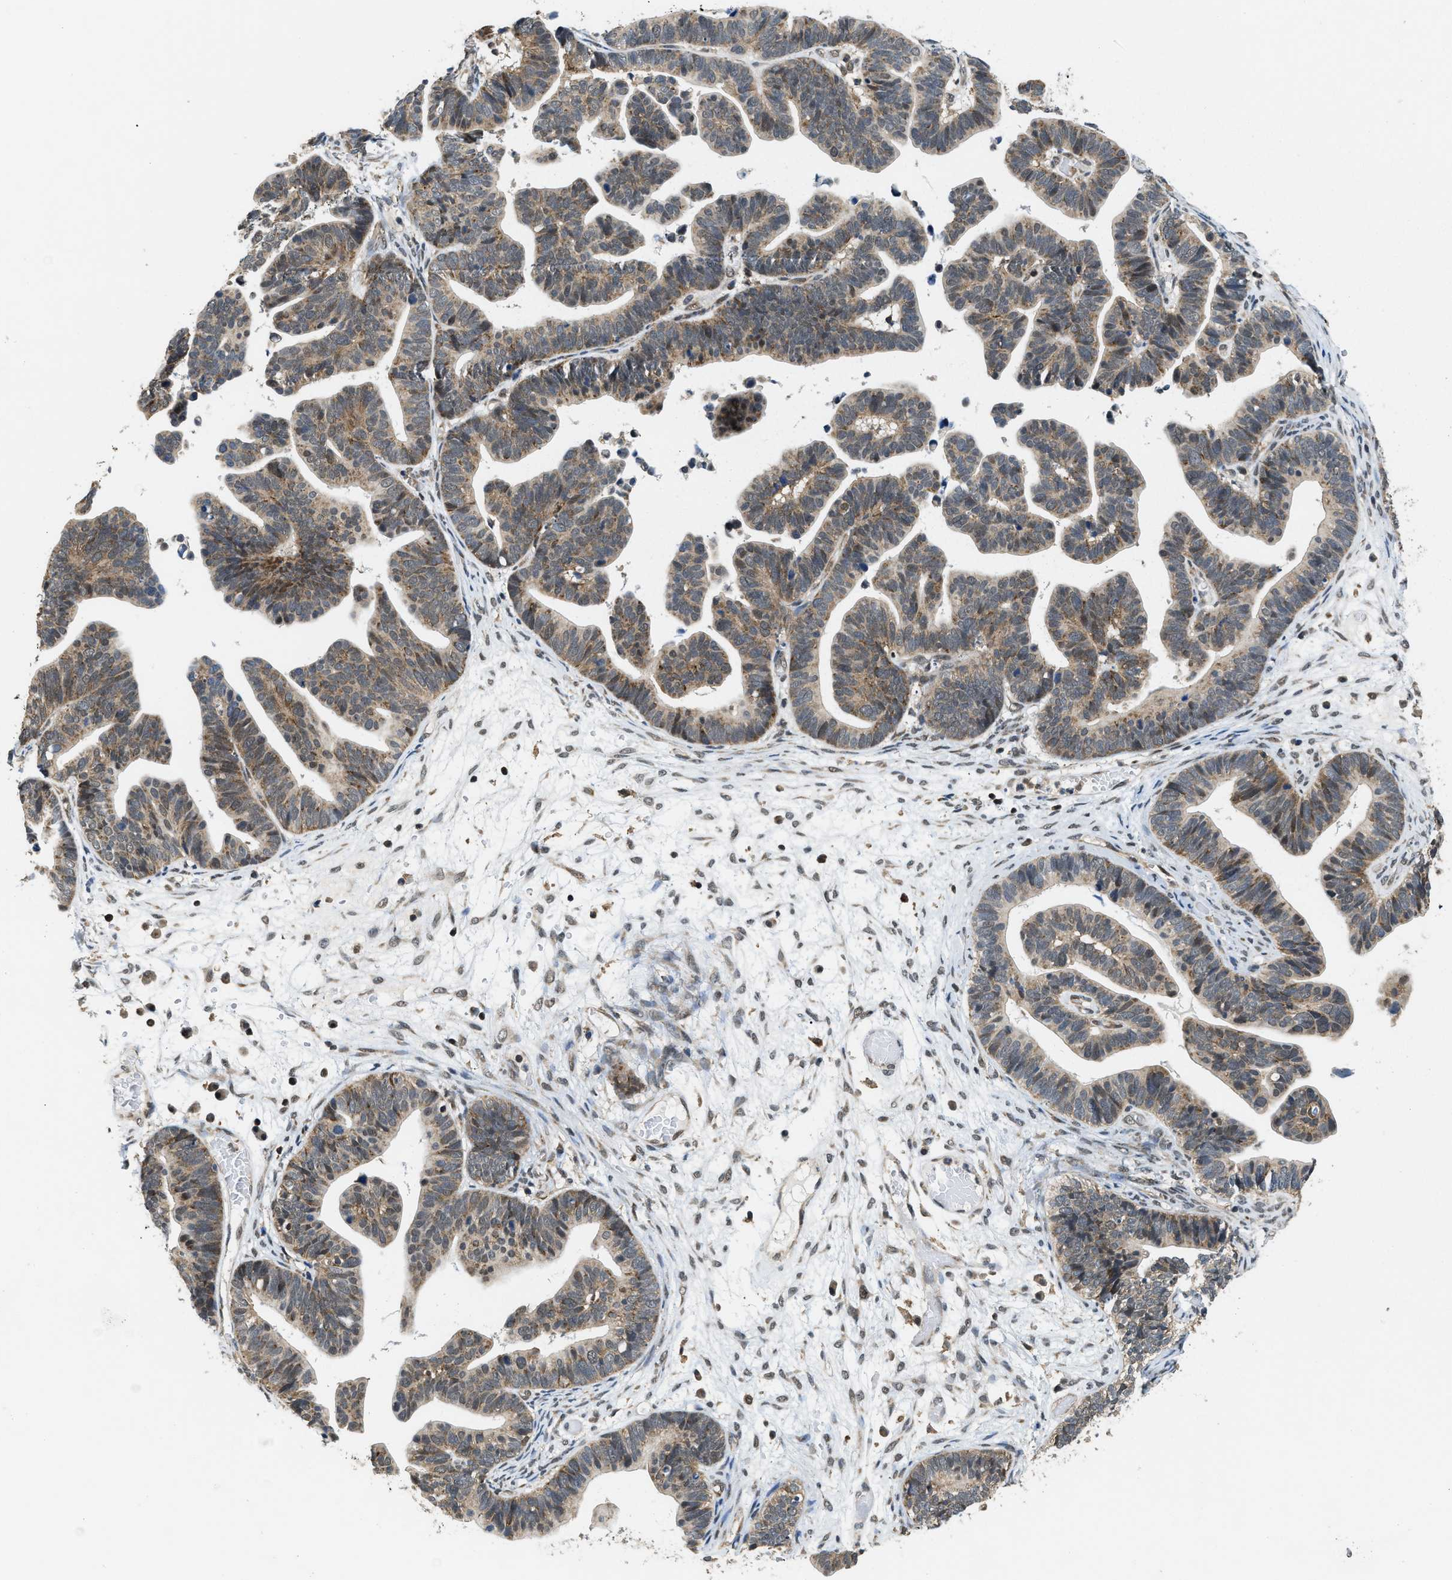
{"staining": {"intensity": "weak", "quantity": ">75%", "location": "cytoplasmic/membranous"}, "tissue": "ovarian cancer", "cell_type": "Tumor cells", "image_type": "cancer", "snomed": [{"axis": "morphology", "description": "Cystadenocarcinoma, serous, NOS"}, {"axis": "topography", "description": "Ovary"}], "caption": "DAB immunohistochemical staining of serous cystadenocarcinoma (ovarian) exhibits weak cytoplasmic/membranous protein staining in approximately >75% of tumor cells.", "gene": "ATF7IP", "patient": {"sex": "female", "age": 56}}